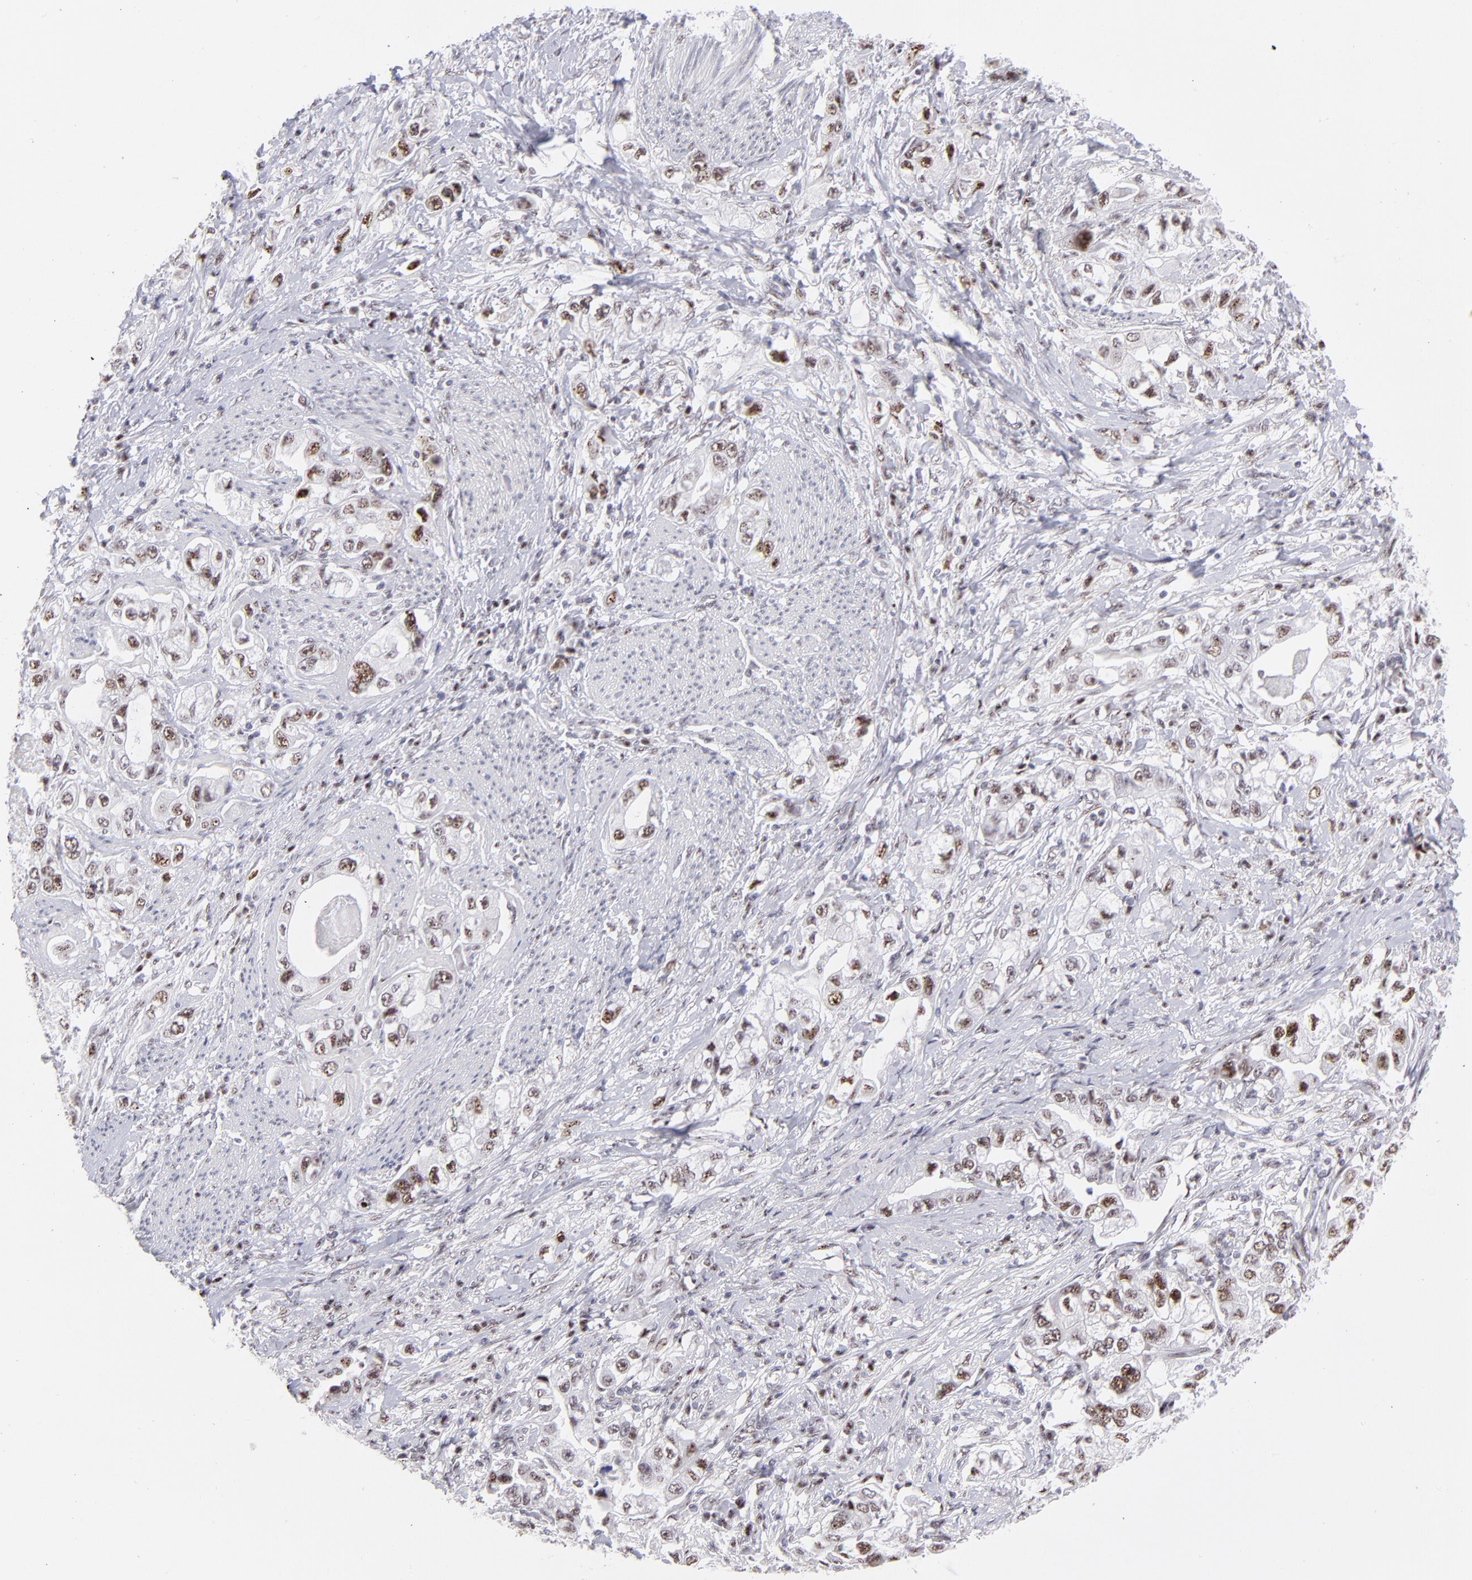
{"staining": {"intensity": "moderate", "quantity": ">75%", "location": "nuclear"}, "tissue": "stomach cancer", "cell_type": "Tumor cells", "image_type": "cancer", "snomed": [{"axis": "morphology", "description": "Adenocarcinoma, NOS"}, {"axis": "topography", "description": "Stomach, lower"}], "caption": "There is medium levels of moderate nuclear staining in tumor cells of stomach cancer, as demonstrated by immunohistochemical staining (brown color).", "gene": "CDC25C", "patient": {"sex": "female", "age": 93}}